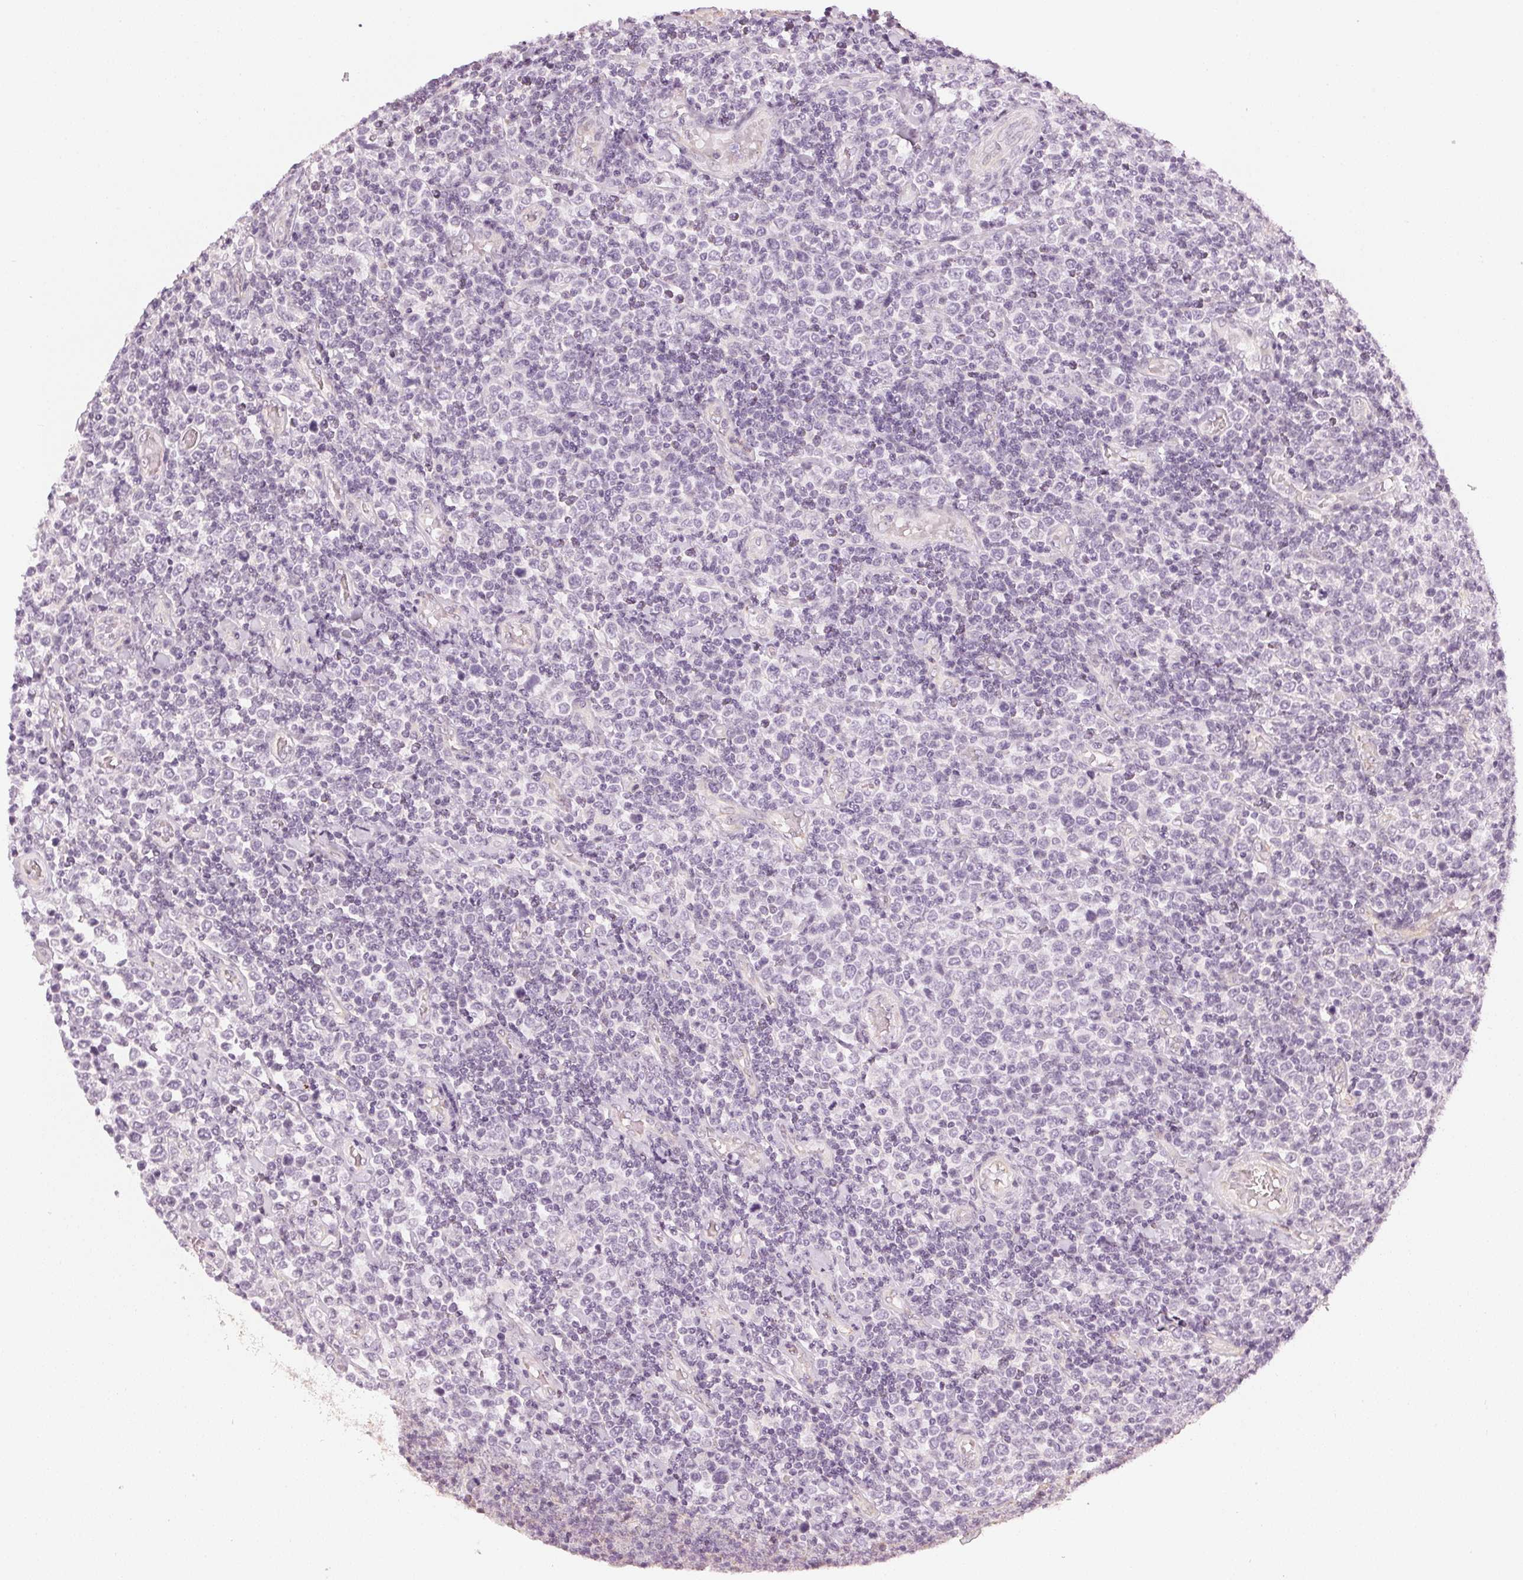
{"staining": {"intensity": "negative", "quantity": "none", "location": "none"}, "tissue": "lymphoma", "cell_type": "Tumor cells", "image_type": "cancer", "snomed": [{"axis": "morphology", "description": "Malignant lymphoma, non-Hodgkin's type, High grade"}, {"axis": "topography", "description": "Soft tissue"}], "caption": "Immunohistochemistry (IHC) micrograph of neoplastic tissue: human high-grade malignant lymphoma, non-Hodgkin's type stained with DAB (3,3'-diaminobenzidine) demonstrates no significant protein staining in tumor cells.", "gene": "APLP1", "patient": {"sex": "female", "age": 56}}